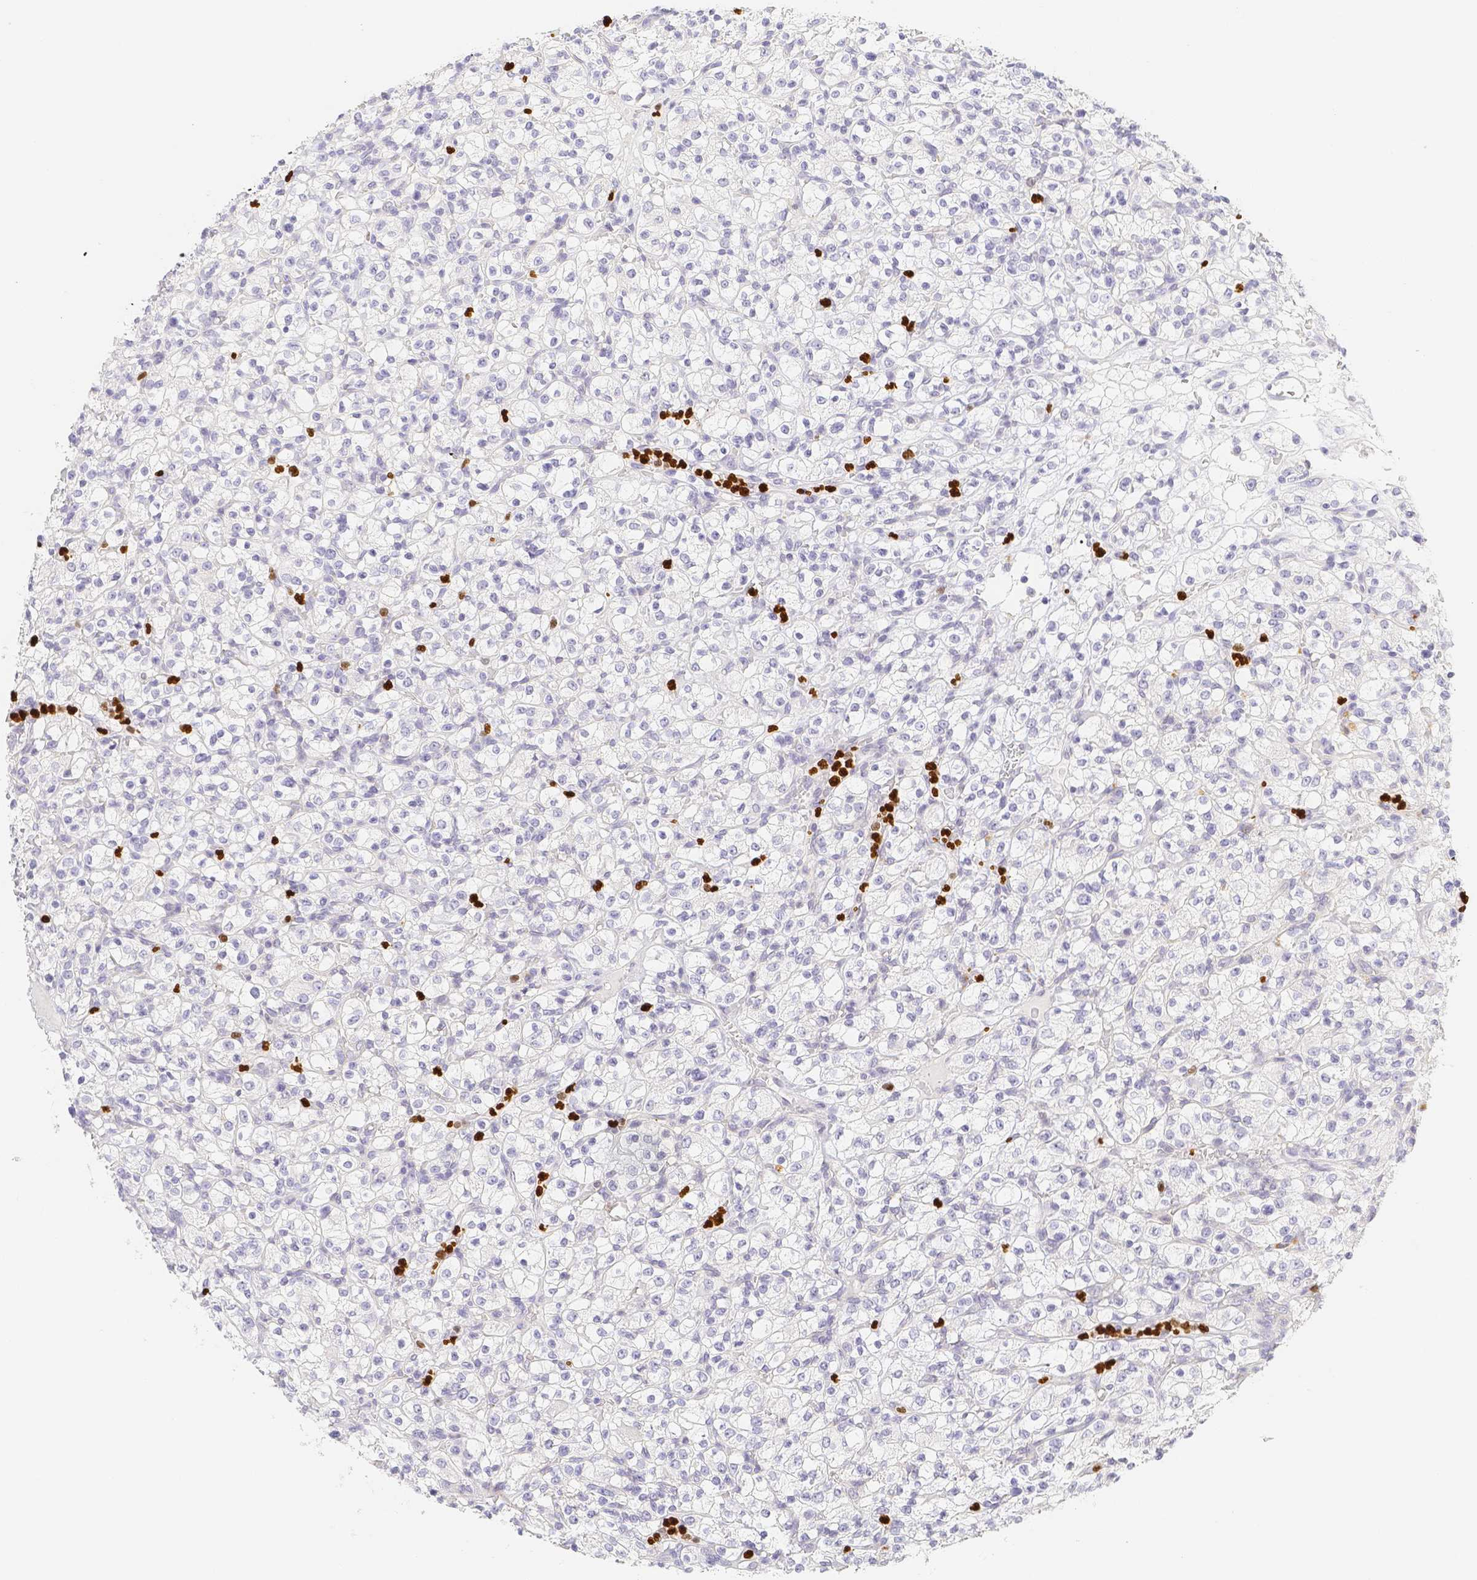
{"staining": {"intensity": "negative", "quantity": "none", "location": "none"}, "tissue": "renal cancer", "cell_type": "Tumor cells", "image_type": "cancer", "snomed": [{"axis": "morphology", "description": "Normal tissue, NOS"}, {"axis": "morphology", "description": "Adenocarcinoma, NOS"}, {"axis": "topography", "description": "Kidney"}], "caption": "Immunohistochemistry (IHC) of human renal adenocarcinoma demonstrates no positivity in tumor cells.", "gene": "PADI4", "patient": {"sex": "female", "age": 72}}